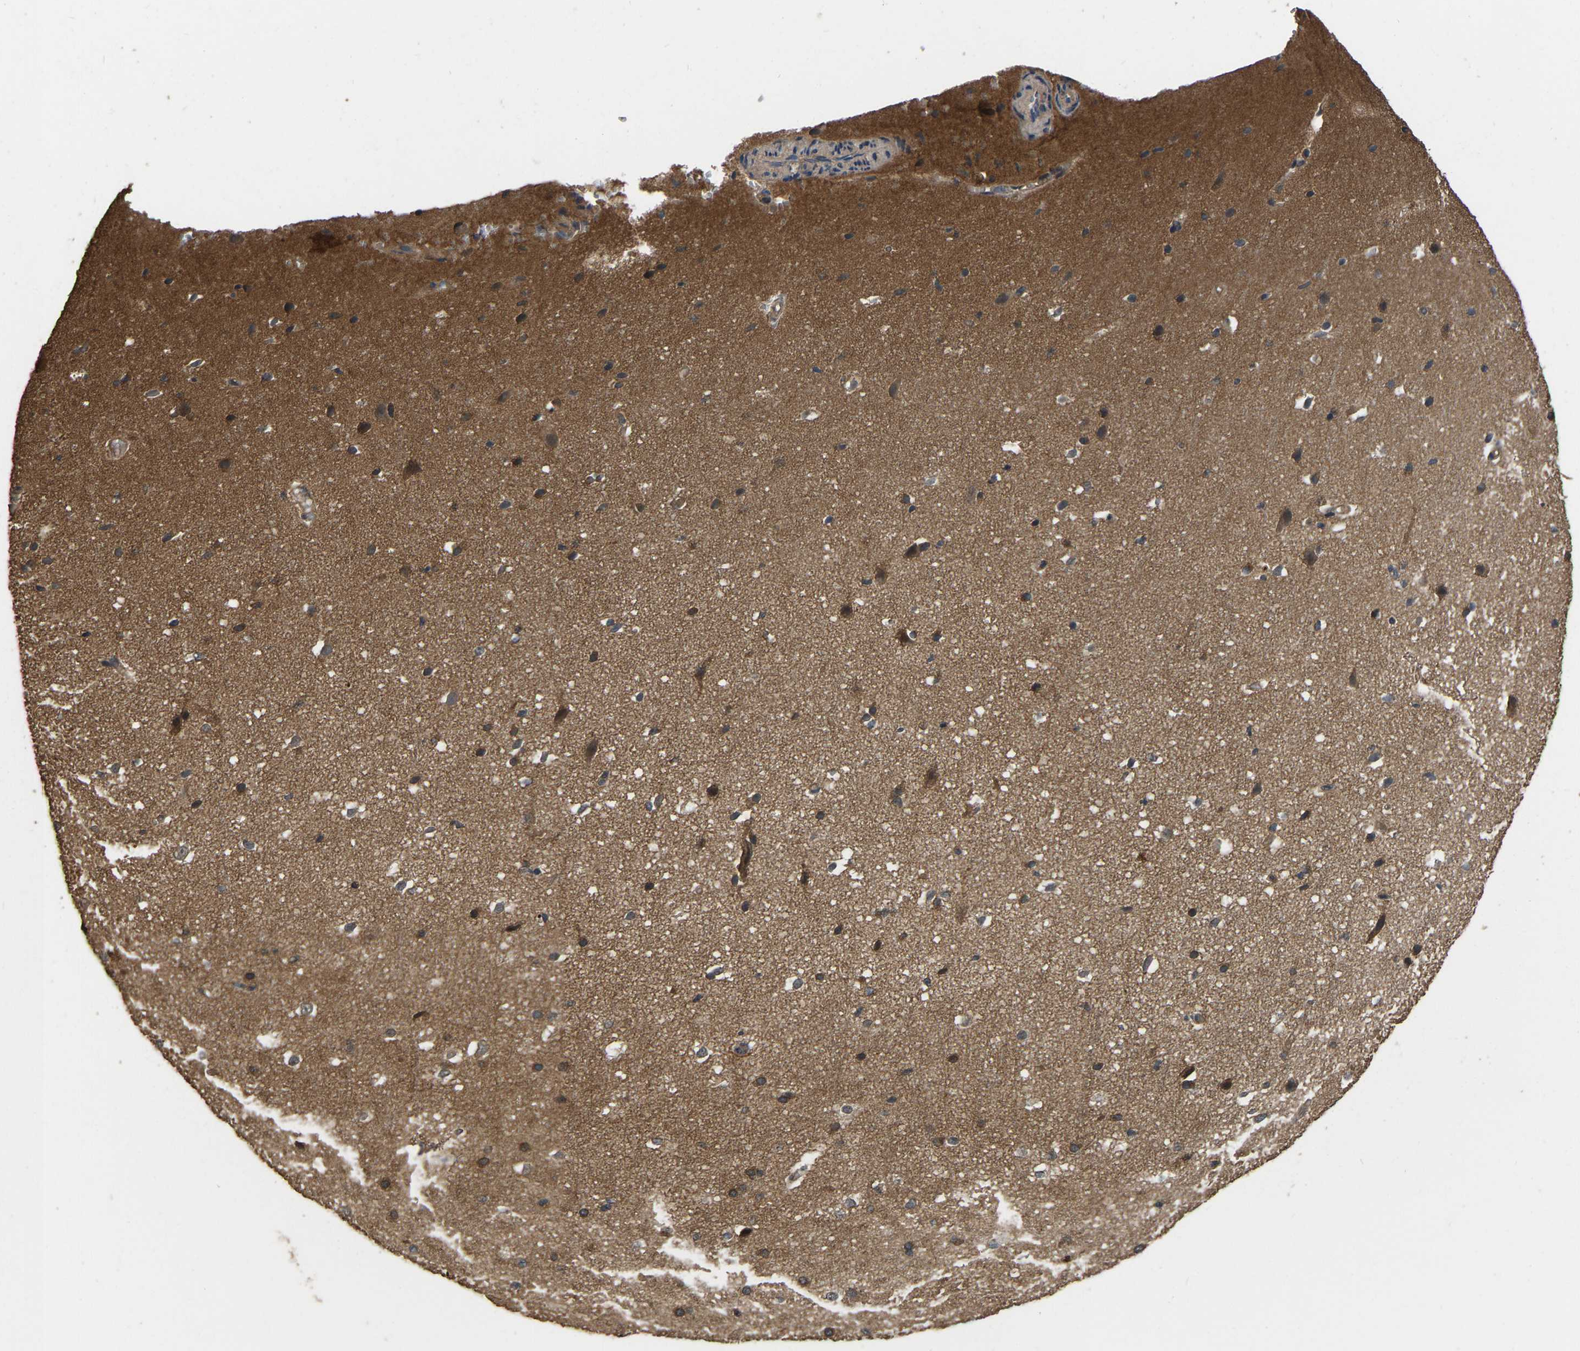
{"staining": {"intensity": "moderate", "quantity": ">75%", "location": "cytoplasmic/membranous,nuclear"}, "tissue": "cerebral cortex", "cell_type": "Endothelial cells", "image_type": "normal", "snomed": [{"axis": "morphology", "description": "Normal tissue, NOS"}, {"axis": "morphology", "description": "Developmental malformation"}, {"axis": "topography", "description": "Cerebral cortex"}], "caption": "IHC photomicrograph of unremarkable human cerebral cortex stained for a protein (brown), which shows medium levels of moderate cytoplasmic/membranous,nuclear staining in about >75% of endothelial cells.", "gene": "ARHGAP23", "patient": {"sex": "female", "age": 30}}